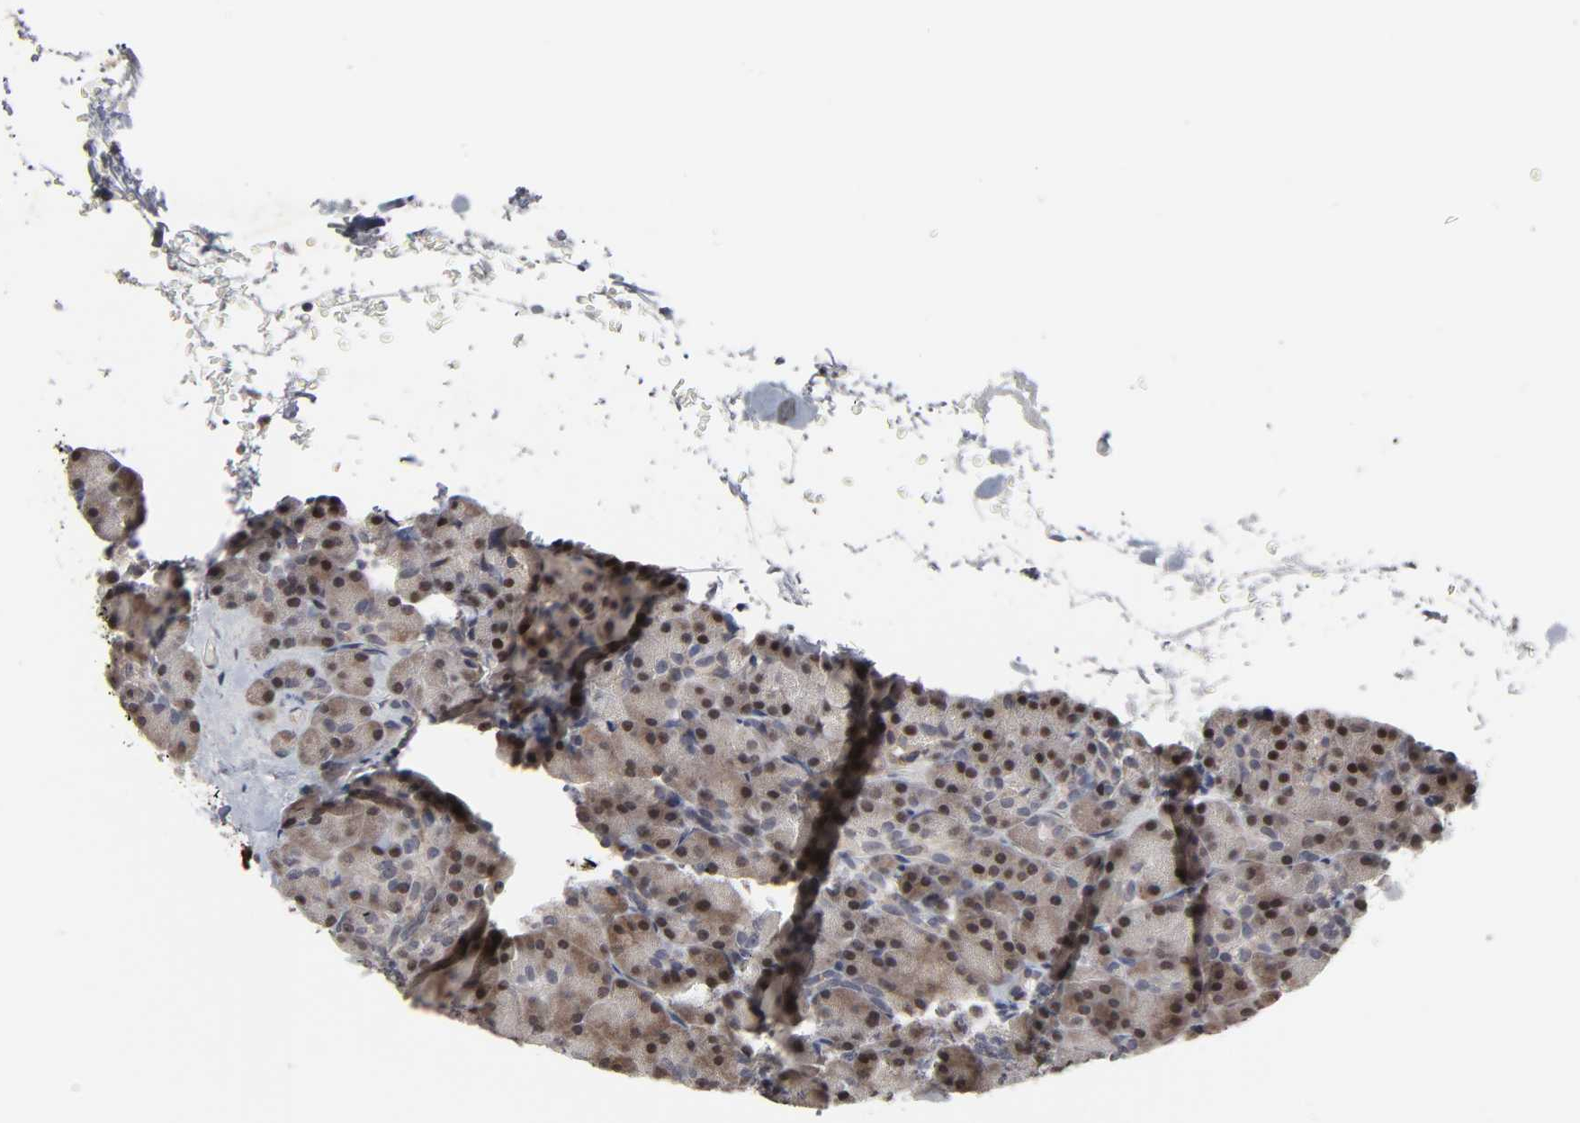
{"staining": {"intensity": "strong", "quantity": ">75%", "location": "cytoplasmic/membranous,nuclear"}, "tissue": "pancreas", "cell_type": "Exocrine glandular cells", "image_type": "normal", "snomed": [{"axis": "morphology", "description": "Normal tissue, NOS"}, {"axis": "topography", "description": "Pancreas"}], "caption": "About >75% of exocrine glandular cells in benign human pancreas display strong cytoplasmic/membranous,nuclear protein staining as visualized by brown immunohistochemical staining.", "gene": "HNF4A", "patient": {"sex": "female", "age": 43}}